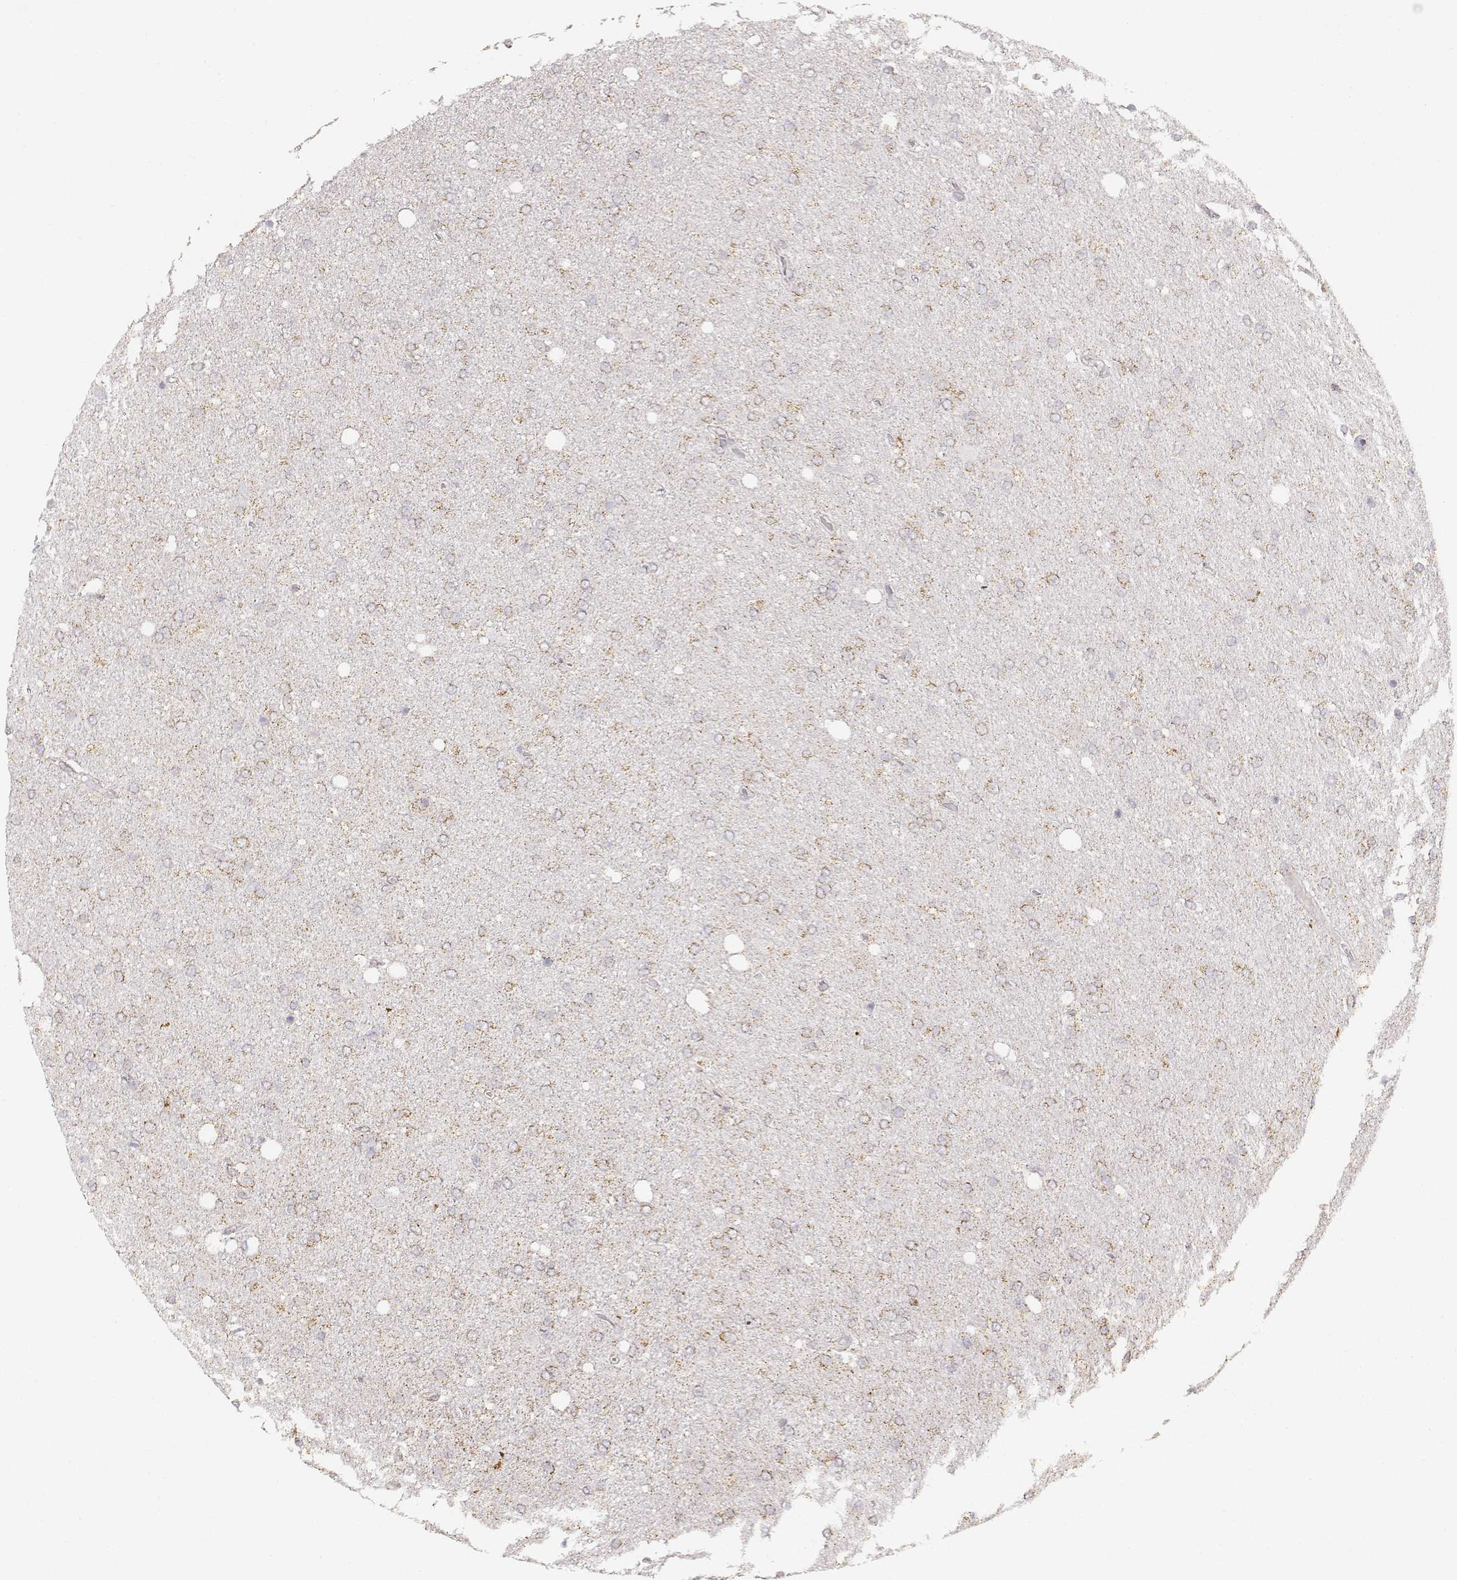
{"staining": {"intensity": "weak", "quantity": ">75%", "location": "cytoplasmic/membranous"}, "tissue": "glioma", "cell_type": "Tumor cells", "image_type": "cancer", "snomed": [{"axis": "morphology", "description": "Glioma, malignant, High grade"}, {"axis": "topography", "description": "Cerebral cortex"}], "caption": "A histopathology image of malignant high-grade glioma stained for a protein shows weak cytoplasmic/membranous brown staining in tumor cells.", "gene": "ABCD3", "patient": {"sex": "male", "age": 70}}